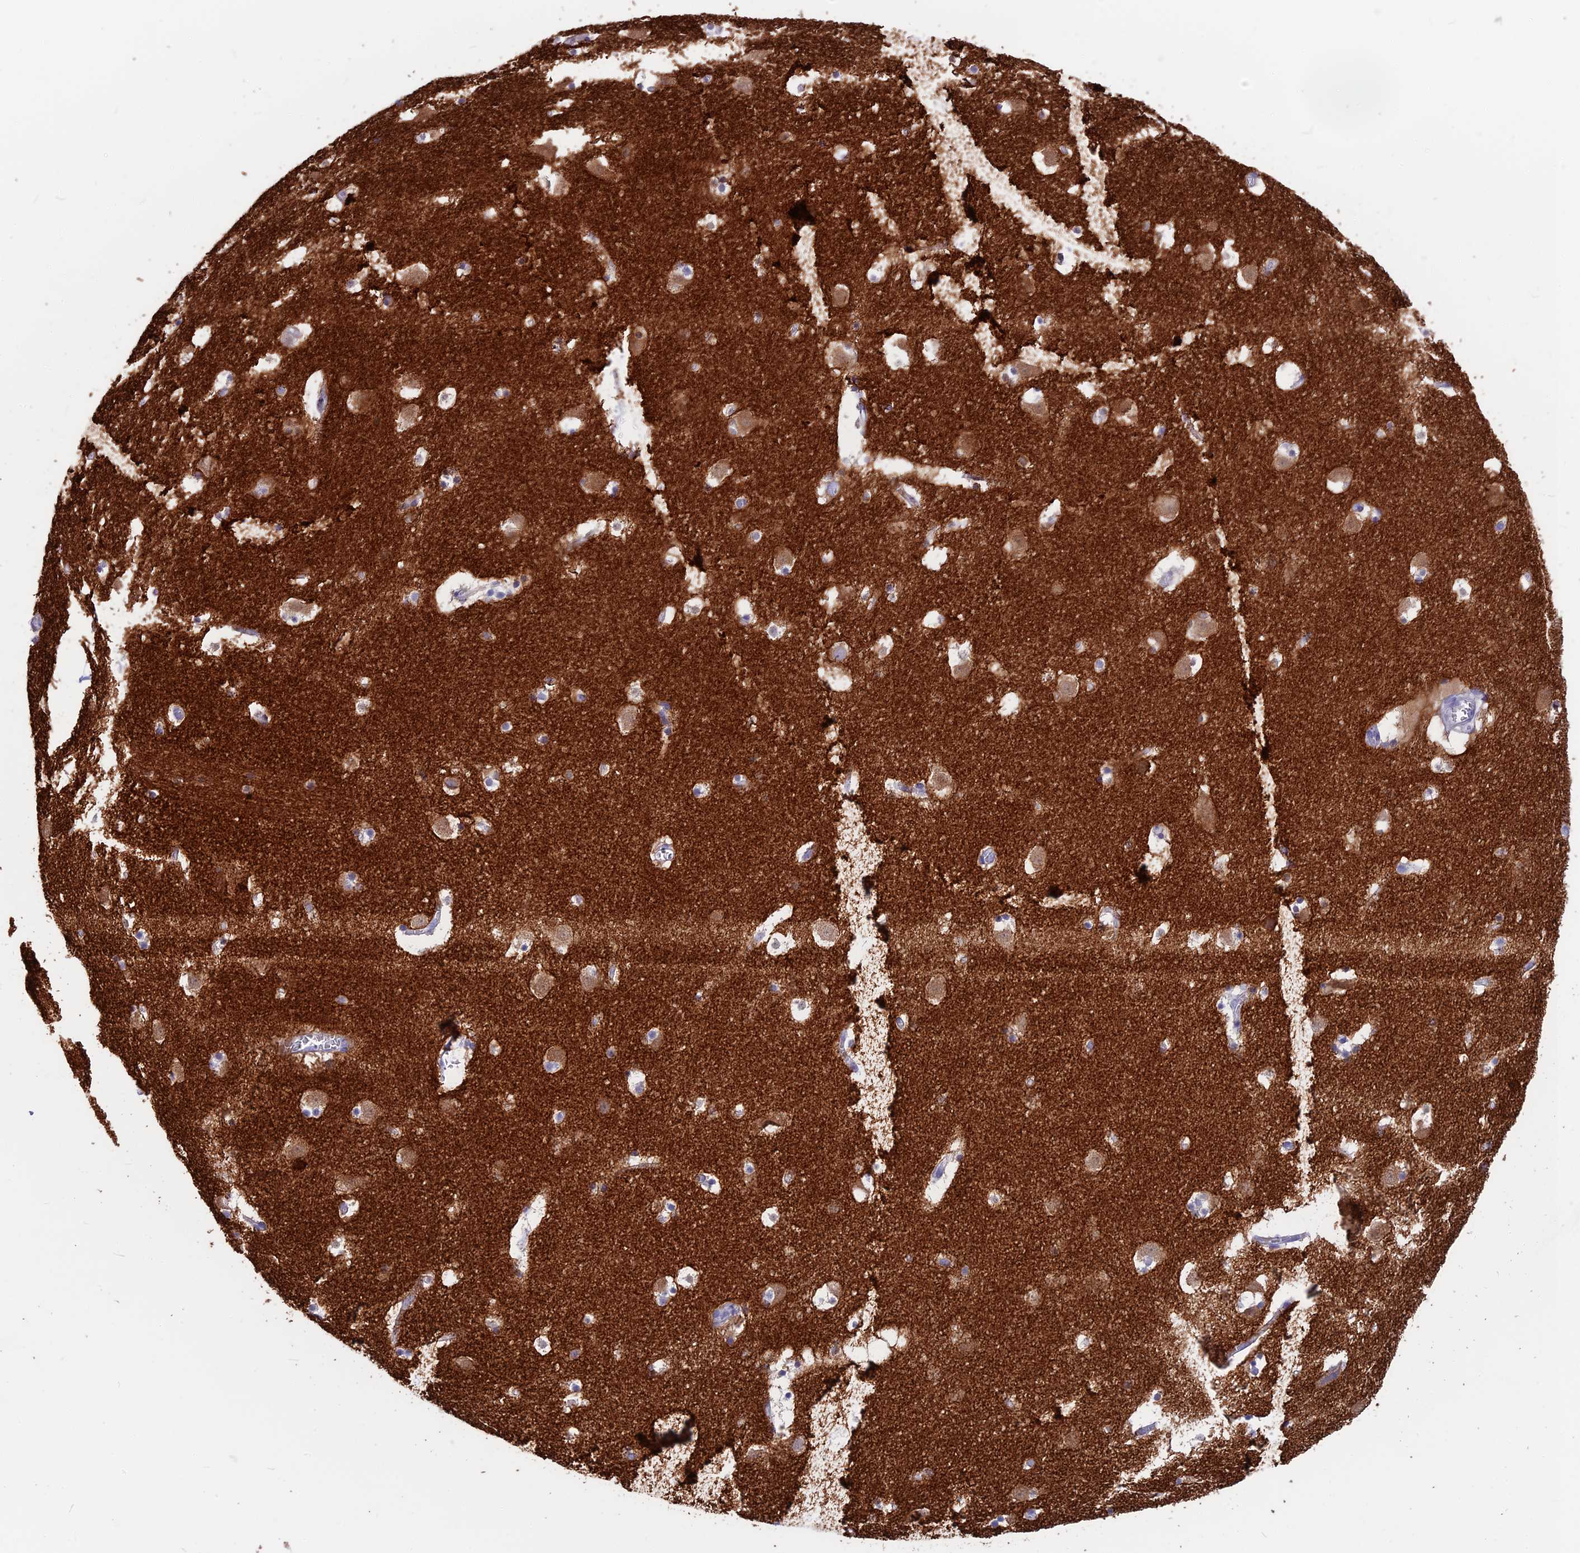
{"staining": {"intensity": "negative", "quantity": "none", "location": "none"}, "tissue": "caudate", "cell_type": "Glial cells", "image_type": "normal", "snomed": [{"axis": "morphology", "description": "Normal tissue, NOS"}, {"axis": "topography", "description": "Lateral ventricle wall"}], "caption": "Glial cells show no significant protein expression in benign caudate. The staining was performed using DAB (3,3'-diaminobenzidine) to visualize the protein expression in brown, while the nuclei were stained in blue with hematoxylin (Magnification: 20x).", "gene": "SNAP91", "patient": {"sex": "male", "age": 45}}